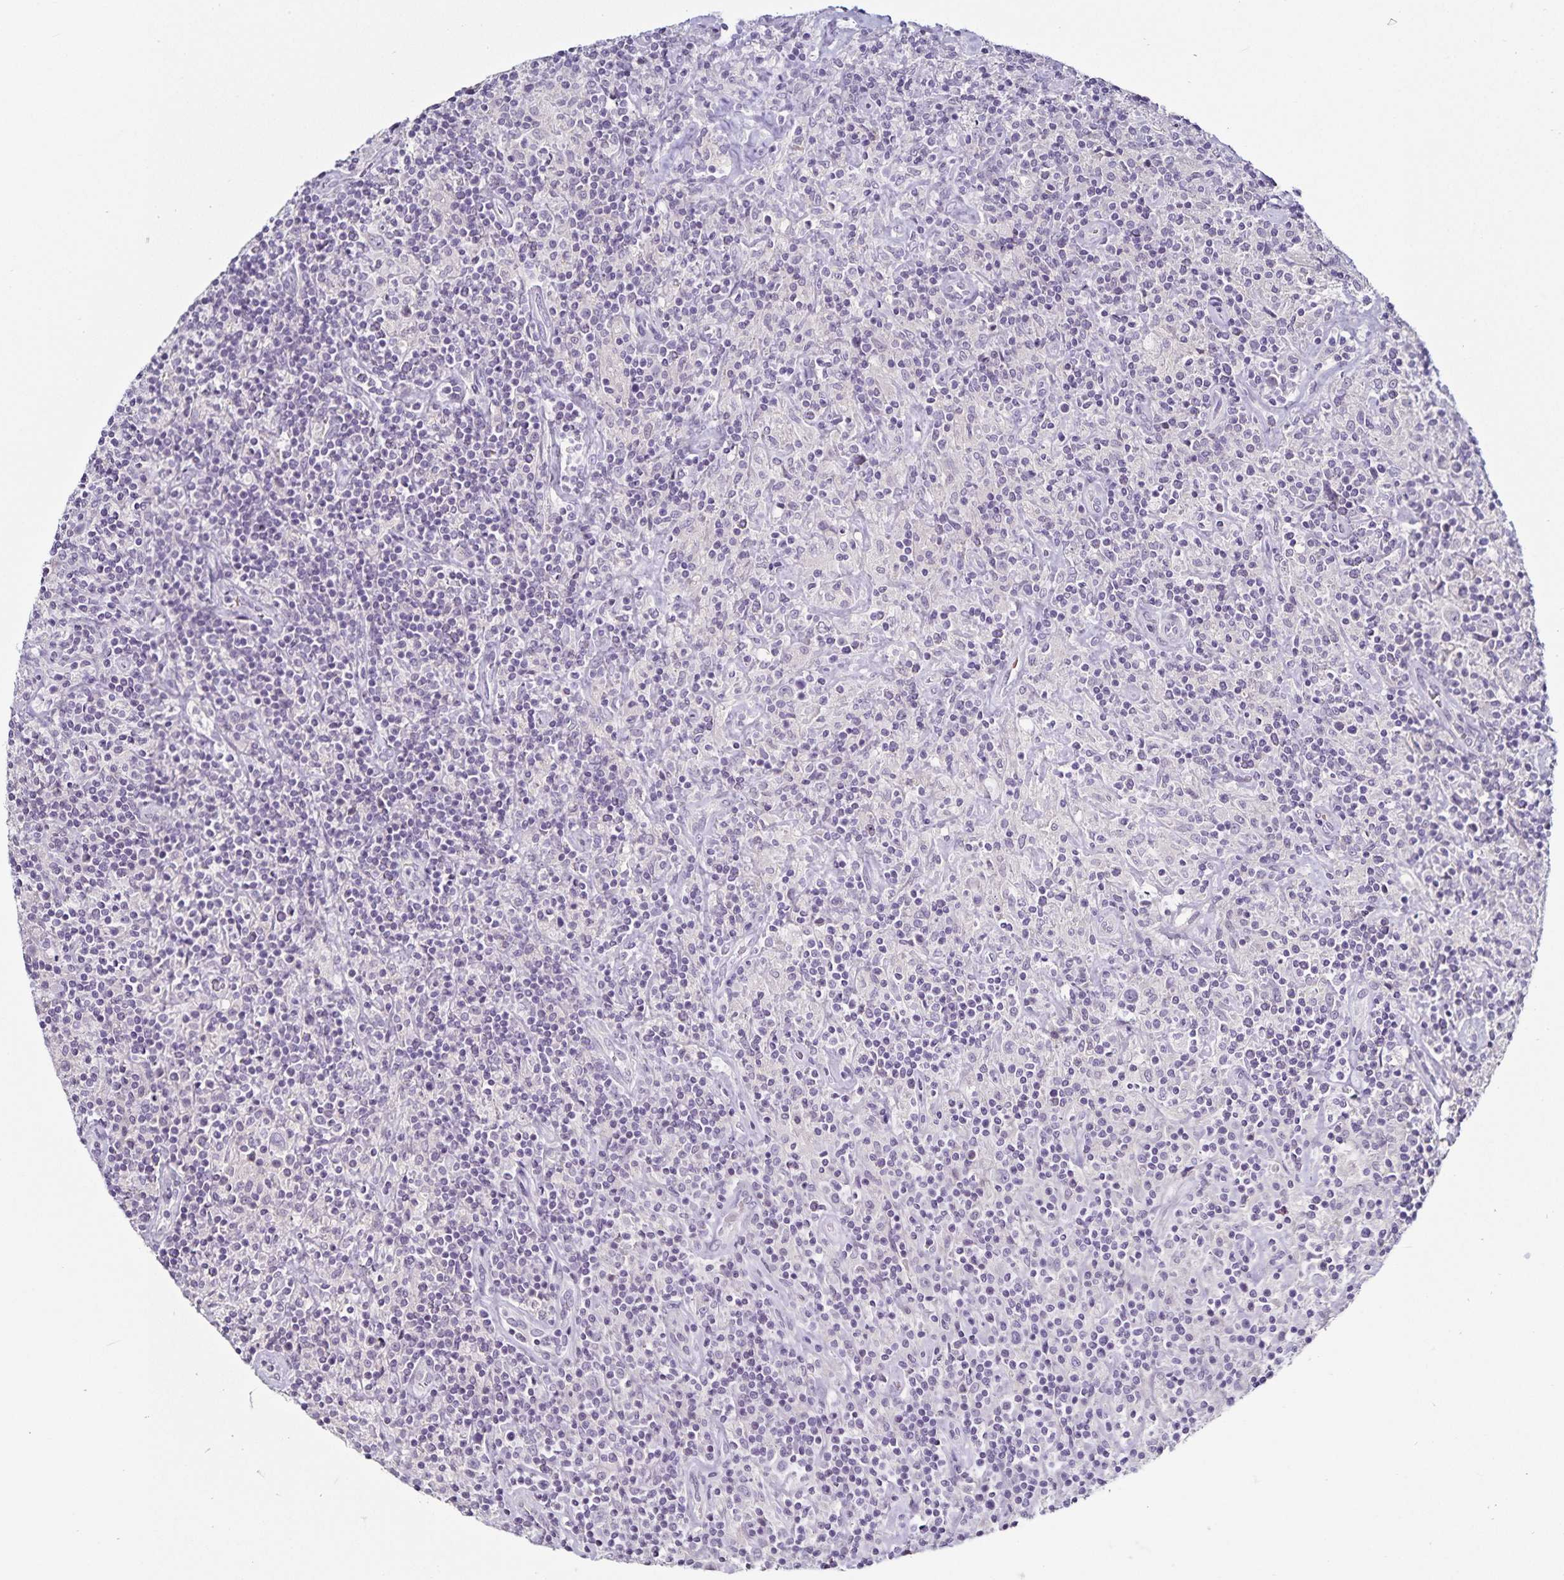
{"staining": {"intensity": "negative", "quantity": "none", "location": "none"}, "tissue": "lymphoma", "cell_type": "Tumor cells", "image_type": "cancer", "snomed": [{"axis": "morphology", "description": "Hodgkin's disease, NOS"}, {"axis": "topography", "description": "Lymph node"}], "caption": "This is an IHC photomicrograph of human lymphoma. There is no staining in tumor cells.", "gene": "TTR", "patient": {"sex": "male", "age": 70}}